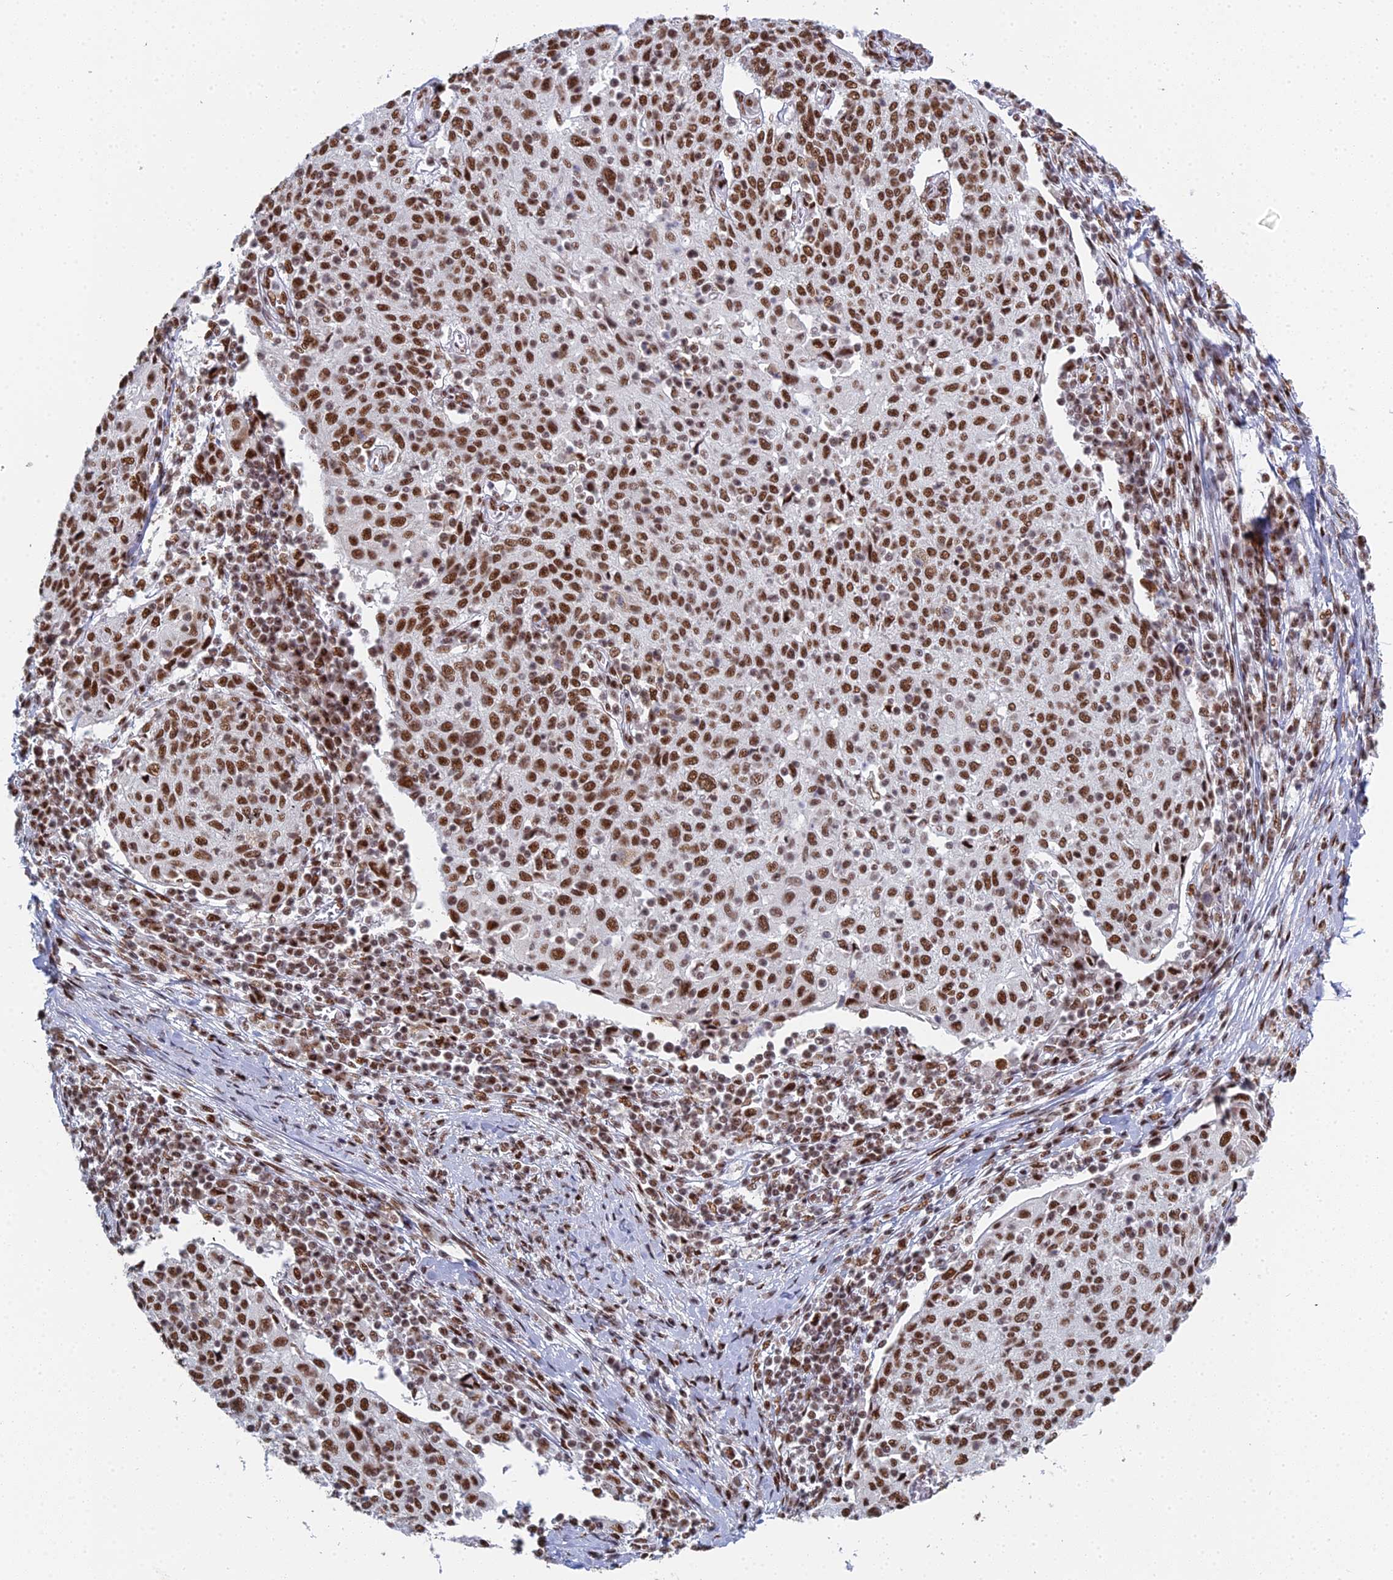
{"staining": {"intensity": "strong", "quantity": ">75%", "location": "nuclear"}, "tissue": "cervical cancer", "cell_type": "Tumor cells", "image_type": "cancer", "snomed": [{"axis": "morphology", "description": "Squamous cell carcinoma, NOS"}, {"axis": "topography", "description": "Cervix"}], "caption": "Protein expression analysis of cervical squamous cell carcinoma displays strong nuclear positivity in about >75% of tumor cells. (Stains: DAB (3,3'-diaminobenzidine) in brown, nuclei in blue, Microscopy: brightfield microscopy at high magnification).", "gene": "SF3B3", "patient": {"sex": "female", "age": 52}}